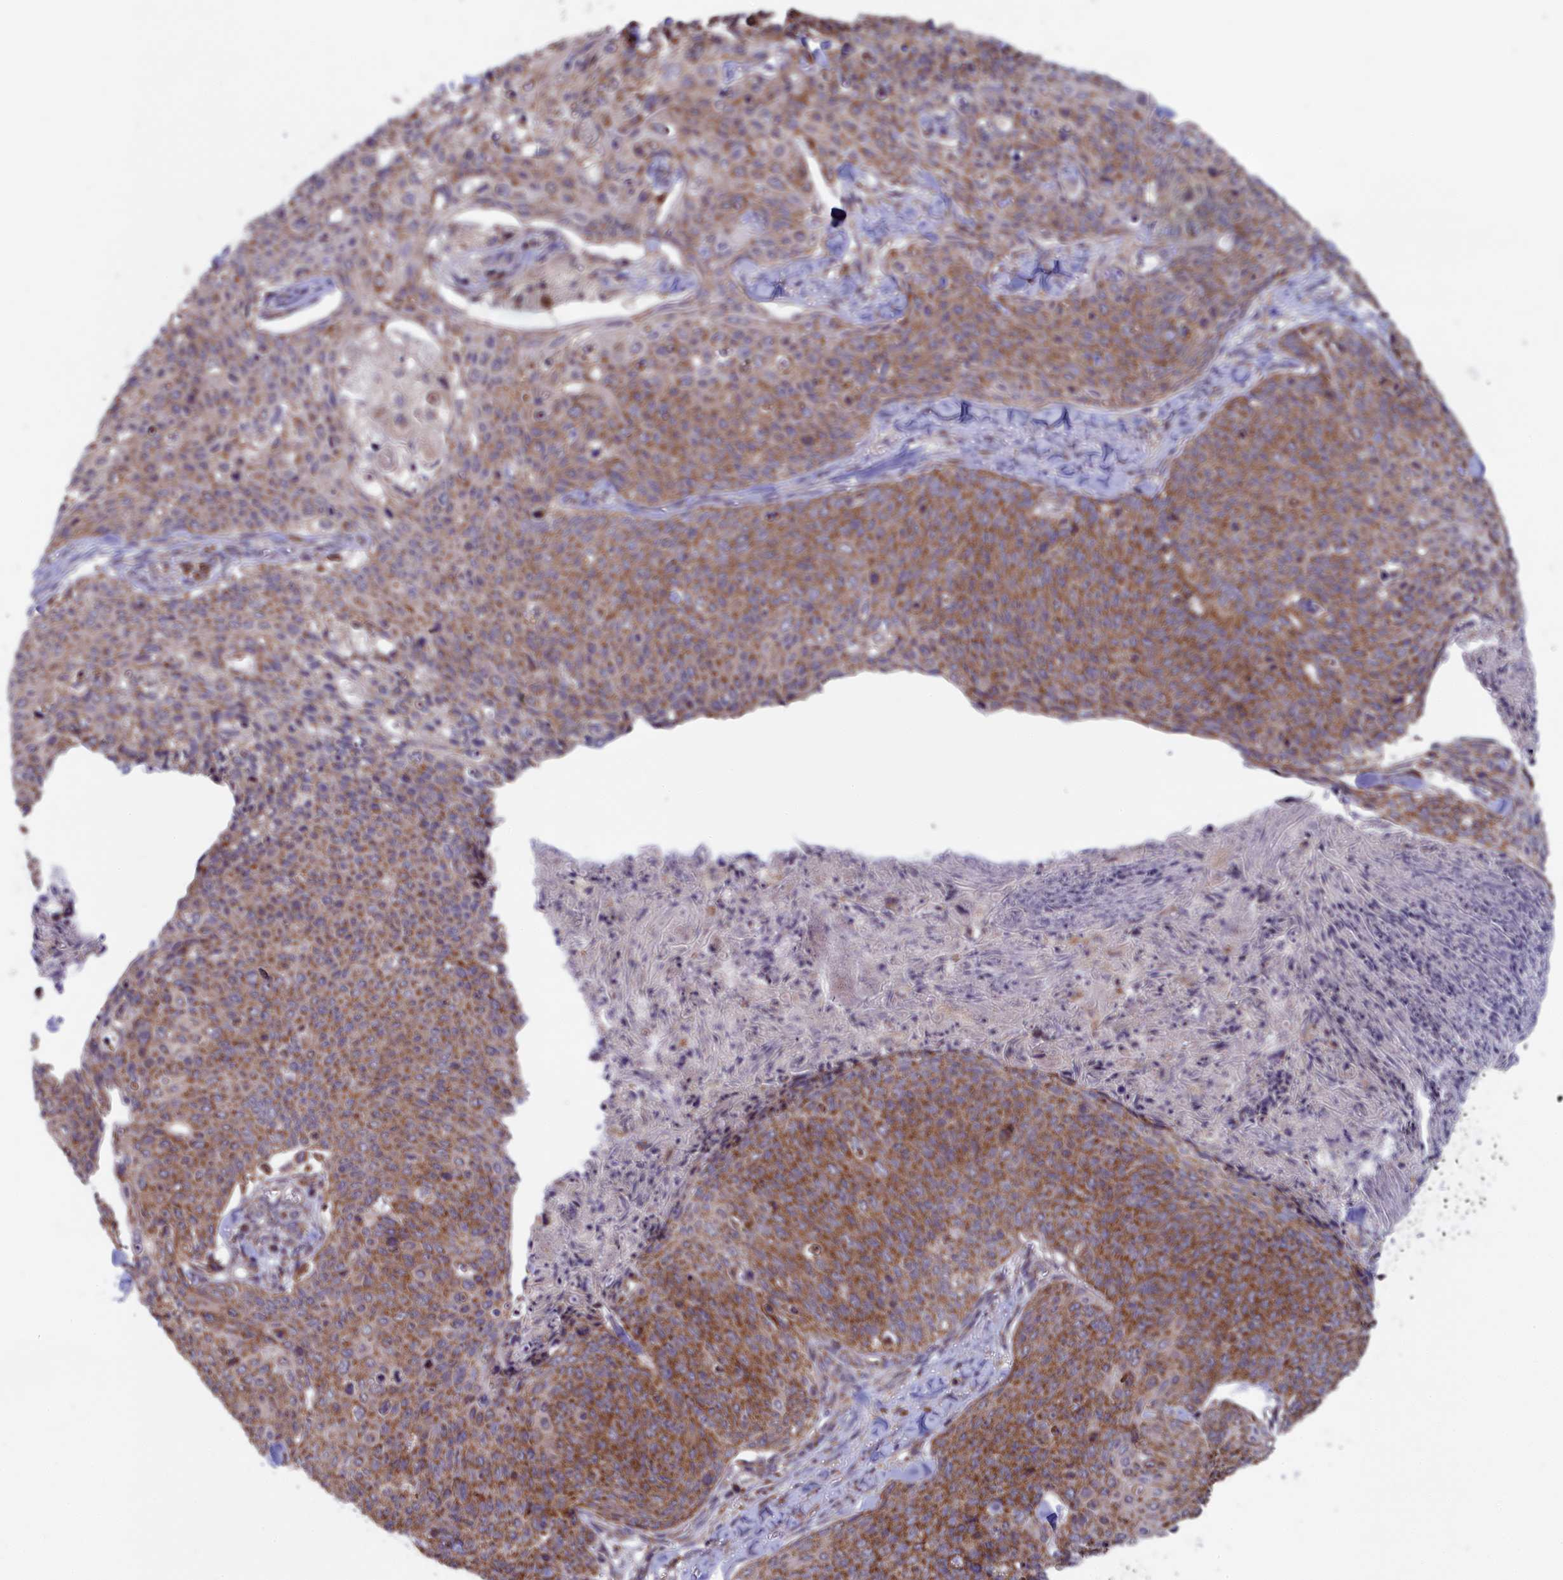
{"staining": {"intensity": "moderate", "quantity": ">75%", "location": "cytoplasmic/membranous"}, "tissue": "skin cancer", "cell_type": "Tumor cells", "image_type": "cancer", "snomed": [{"axis": "morphology", "description": "Squamous cell carcinoma, NOS"}, {"axis": "topography", "description": "Skin"}, {"axis": "topography", "description": "Vulva"}], "caption": "Skin cancer (squamous cell carcinoma) stained for a protein displays moderate cytoplasmic/membranous positivity in tumor cells.", "gene": "TIMM44", "patient": {"sex": "female", "age": 85}}